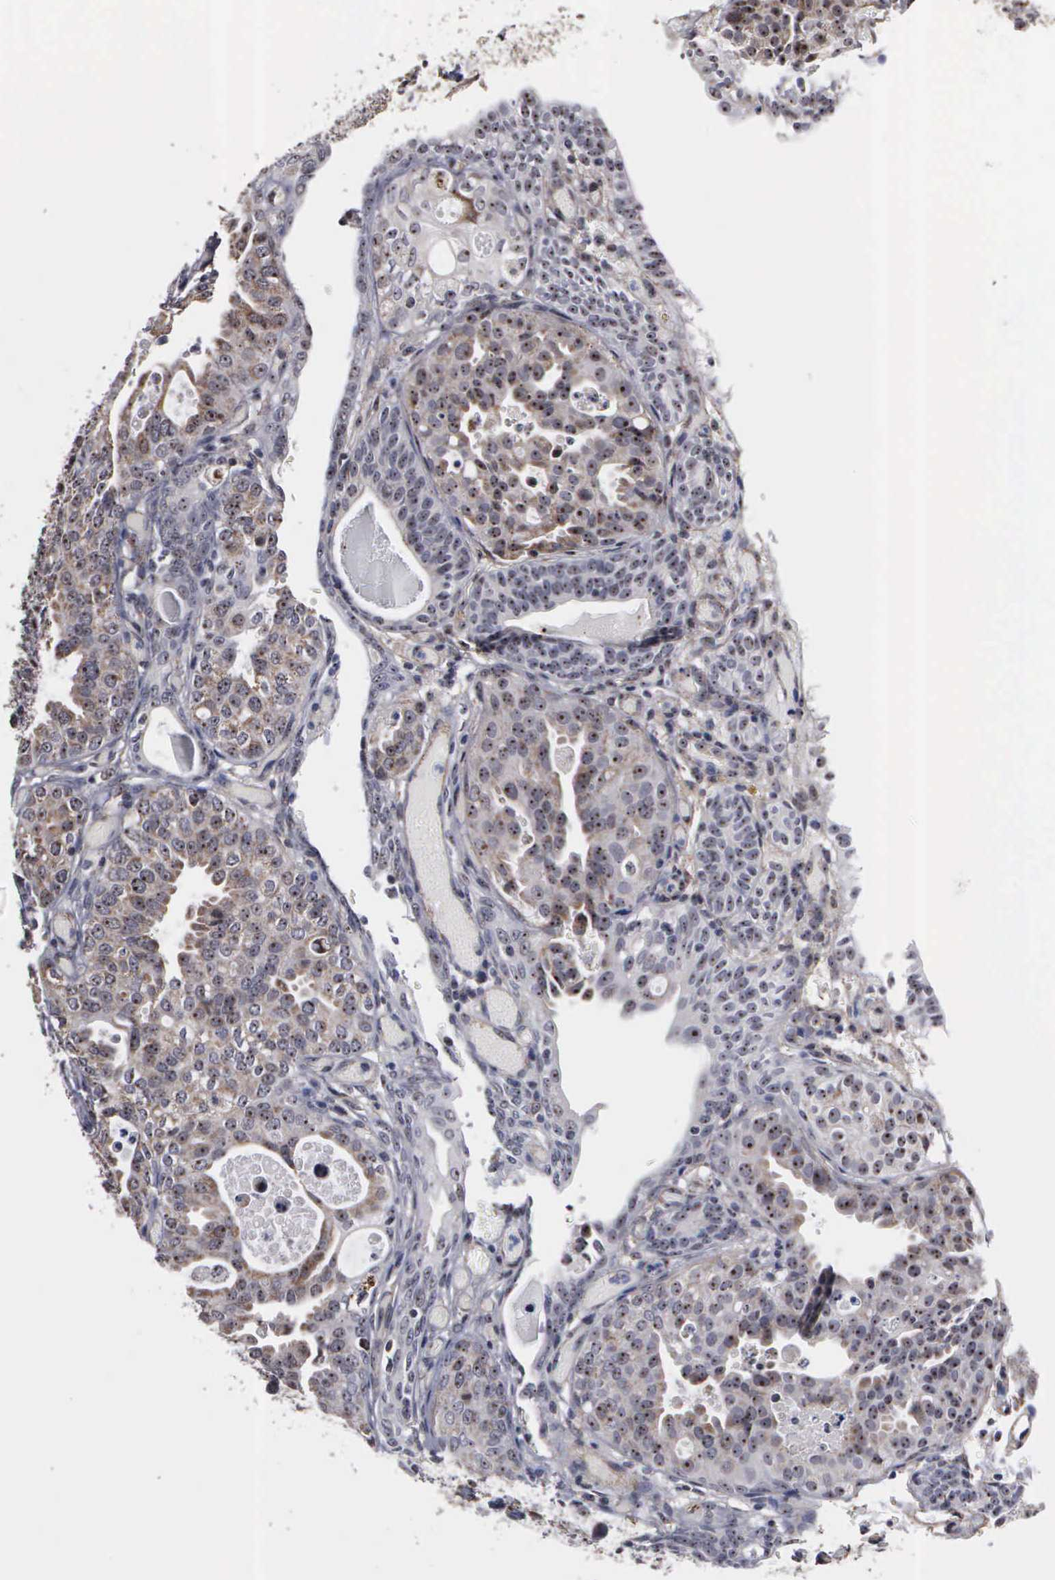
{"staining": {"intensity": "moderate", "quantity": ">75%", "location": "cytoplasmic/membranous,nuclear"}, "tissue": "urothelial cancer", "cell_type": "Tumor cells", "image_type": "cancer", "snomed": [{"axis": "morphology", "description": "Urothelial carcinoma, High grade"}, {"axis": "topography", "description": "Urinary bladder"}], "caption": "A micrograph showing moderate cytoplasmic/membranous and nuclear positivity in approximately >75% of tumor cells in urothelial carcinoma (high-grade), as visualized by brown immunohistochemical staining.", "gene": "NGDN", "patient": {"sex": "male", "age": 78}}